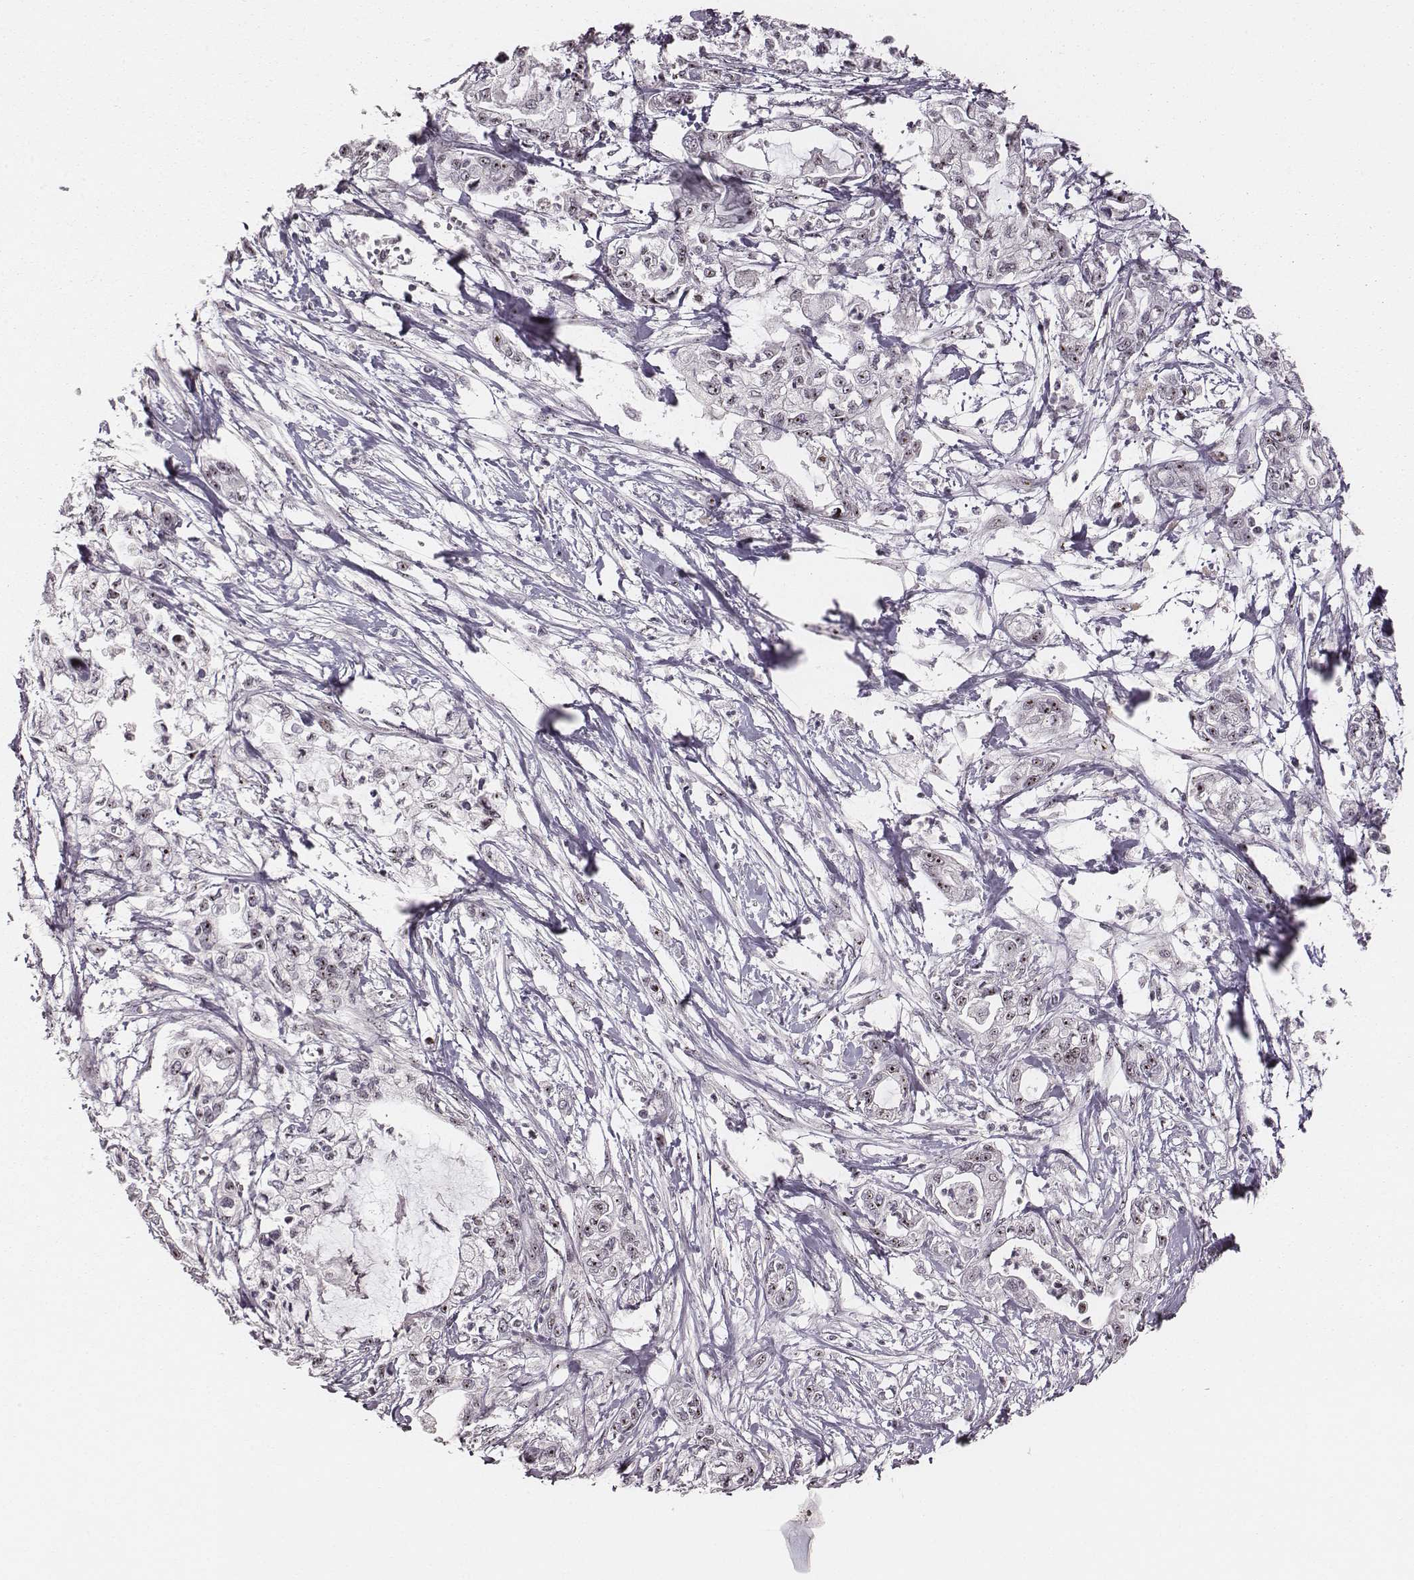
{"staining": {"intensity": "weak", "quantity": ">75%", "location": "nuclear"}, "tissue": "pancreatic cancer", "cell_type": "Tumor cells", "image_type": "cancer", "snomed": [{"axis": "morphology", "description": "Adenocarcinoma, NOS"}, {"axis": "topography", "description": "Pancreas"}], "caption": "Protein expression by immunohistochemistry shows weak nuclear positivity in approximately >75% of tumor cells in adenocarcinoma (pancreatic). (brown staining indicates protein expression, while blue staining denotes nuclei).", "gene": "NOP56", "patient": {"sex": "male", "age": 54}}